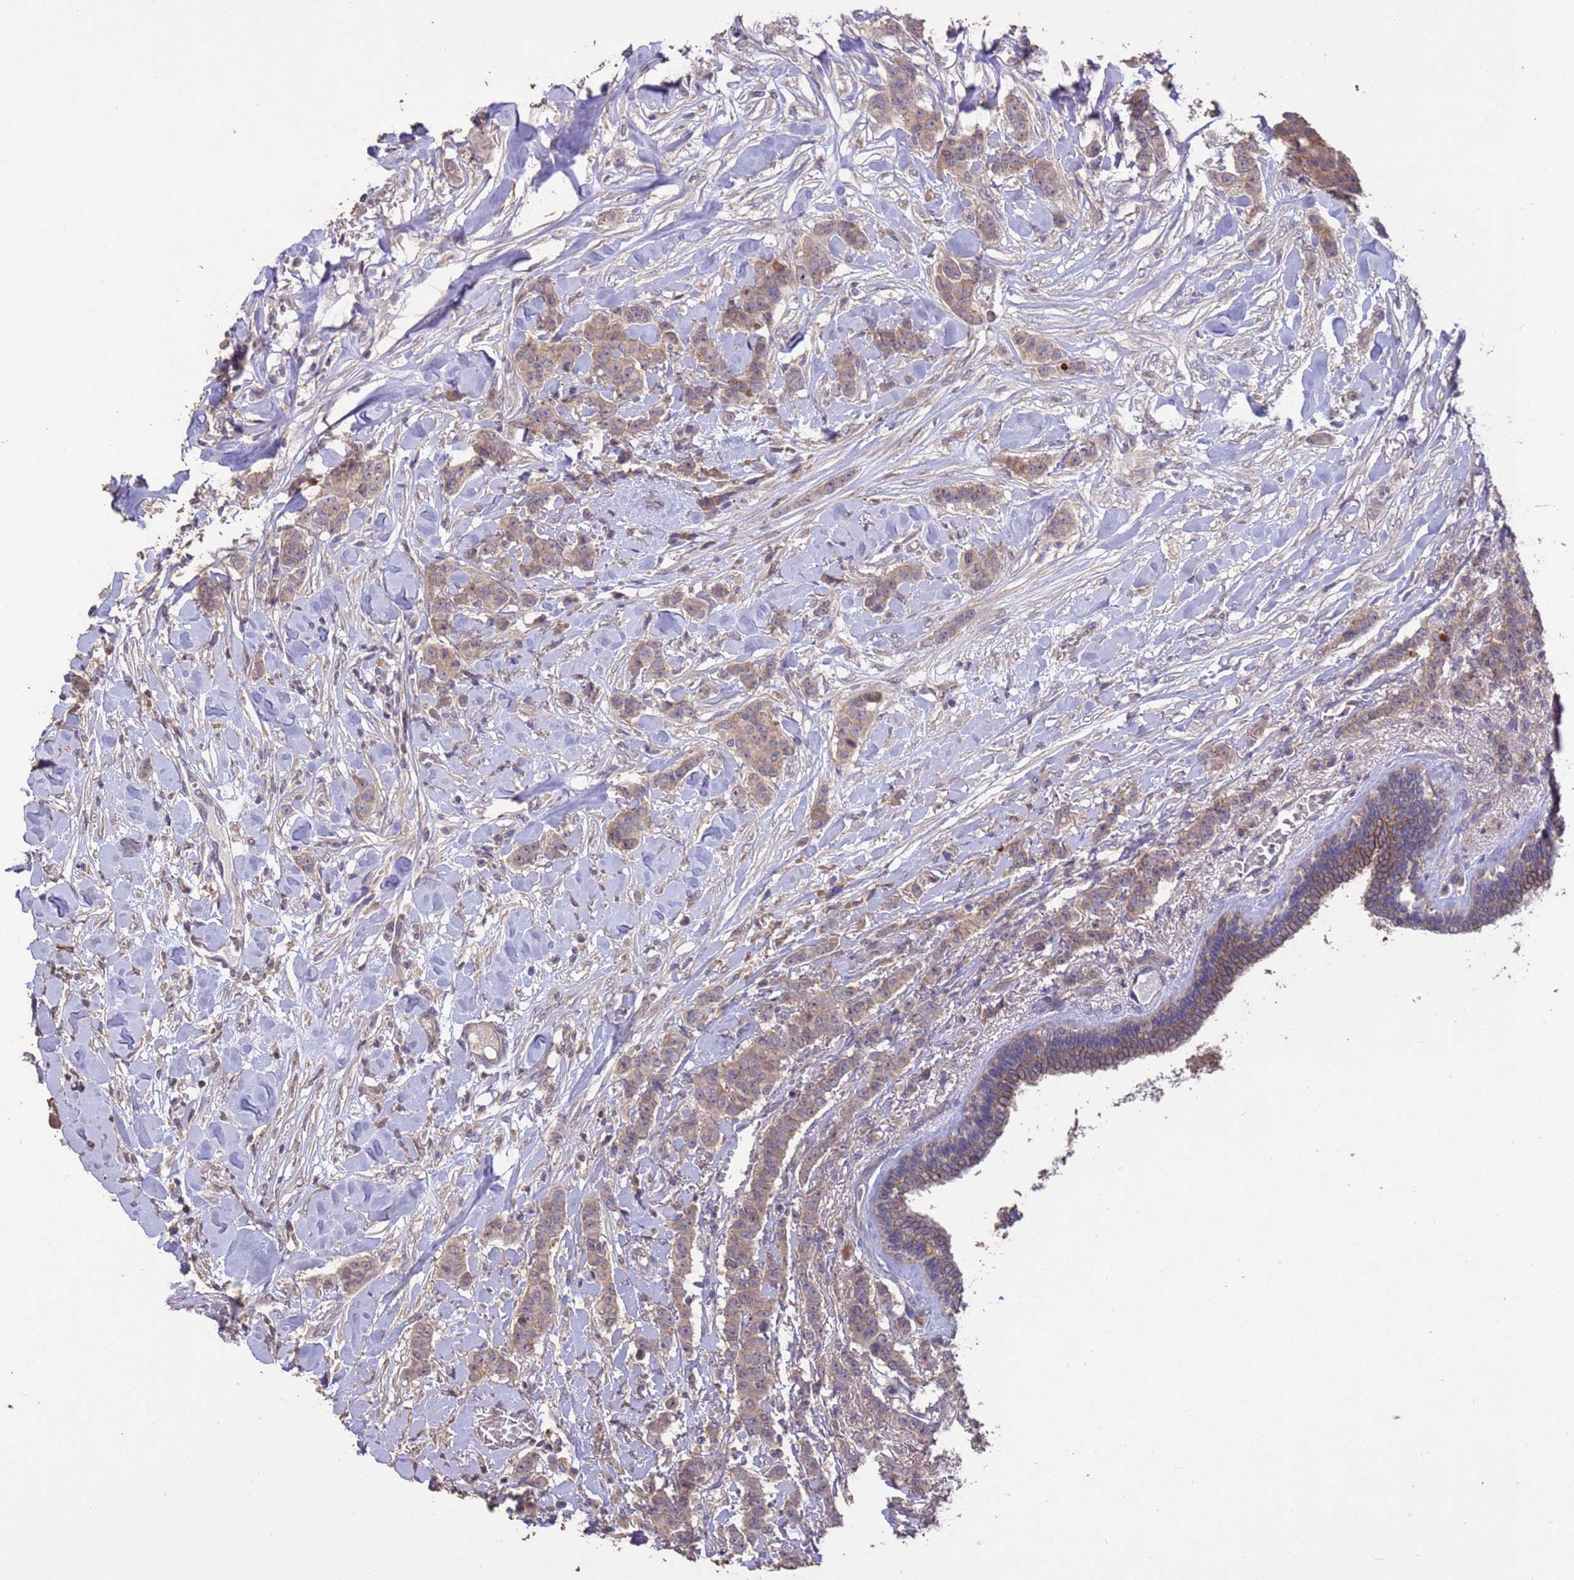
{"staining": {"intensity": "weak", "quantity": ">75%", "location": "cytoplasmic/membranous"}, "tissue": "breast cancer", "cell_type": "Tumor cells", "image_type": "cancer", "snomed": [{"axis": "morphology", "description": "Duct carcinoma"}, {"axis": "topography", "description": "Breast"}], "caption": "Infiltrating ductal carcinoma (breast) stained with a brown dye reveals weak cytoplasmic/membranous positive expression in approximately >75% of tumor cells.", "gene": "SLC9B2", "patient": {"sex": "female", "age": 40}}